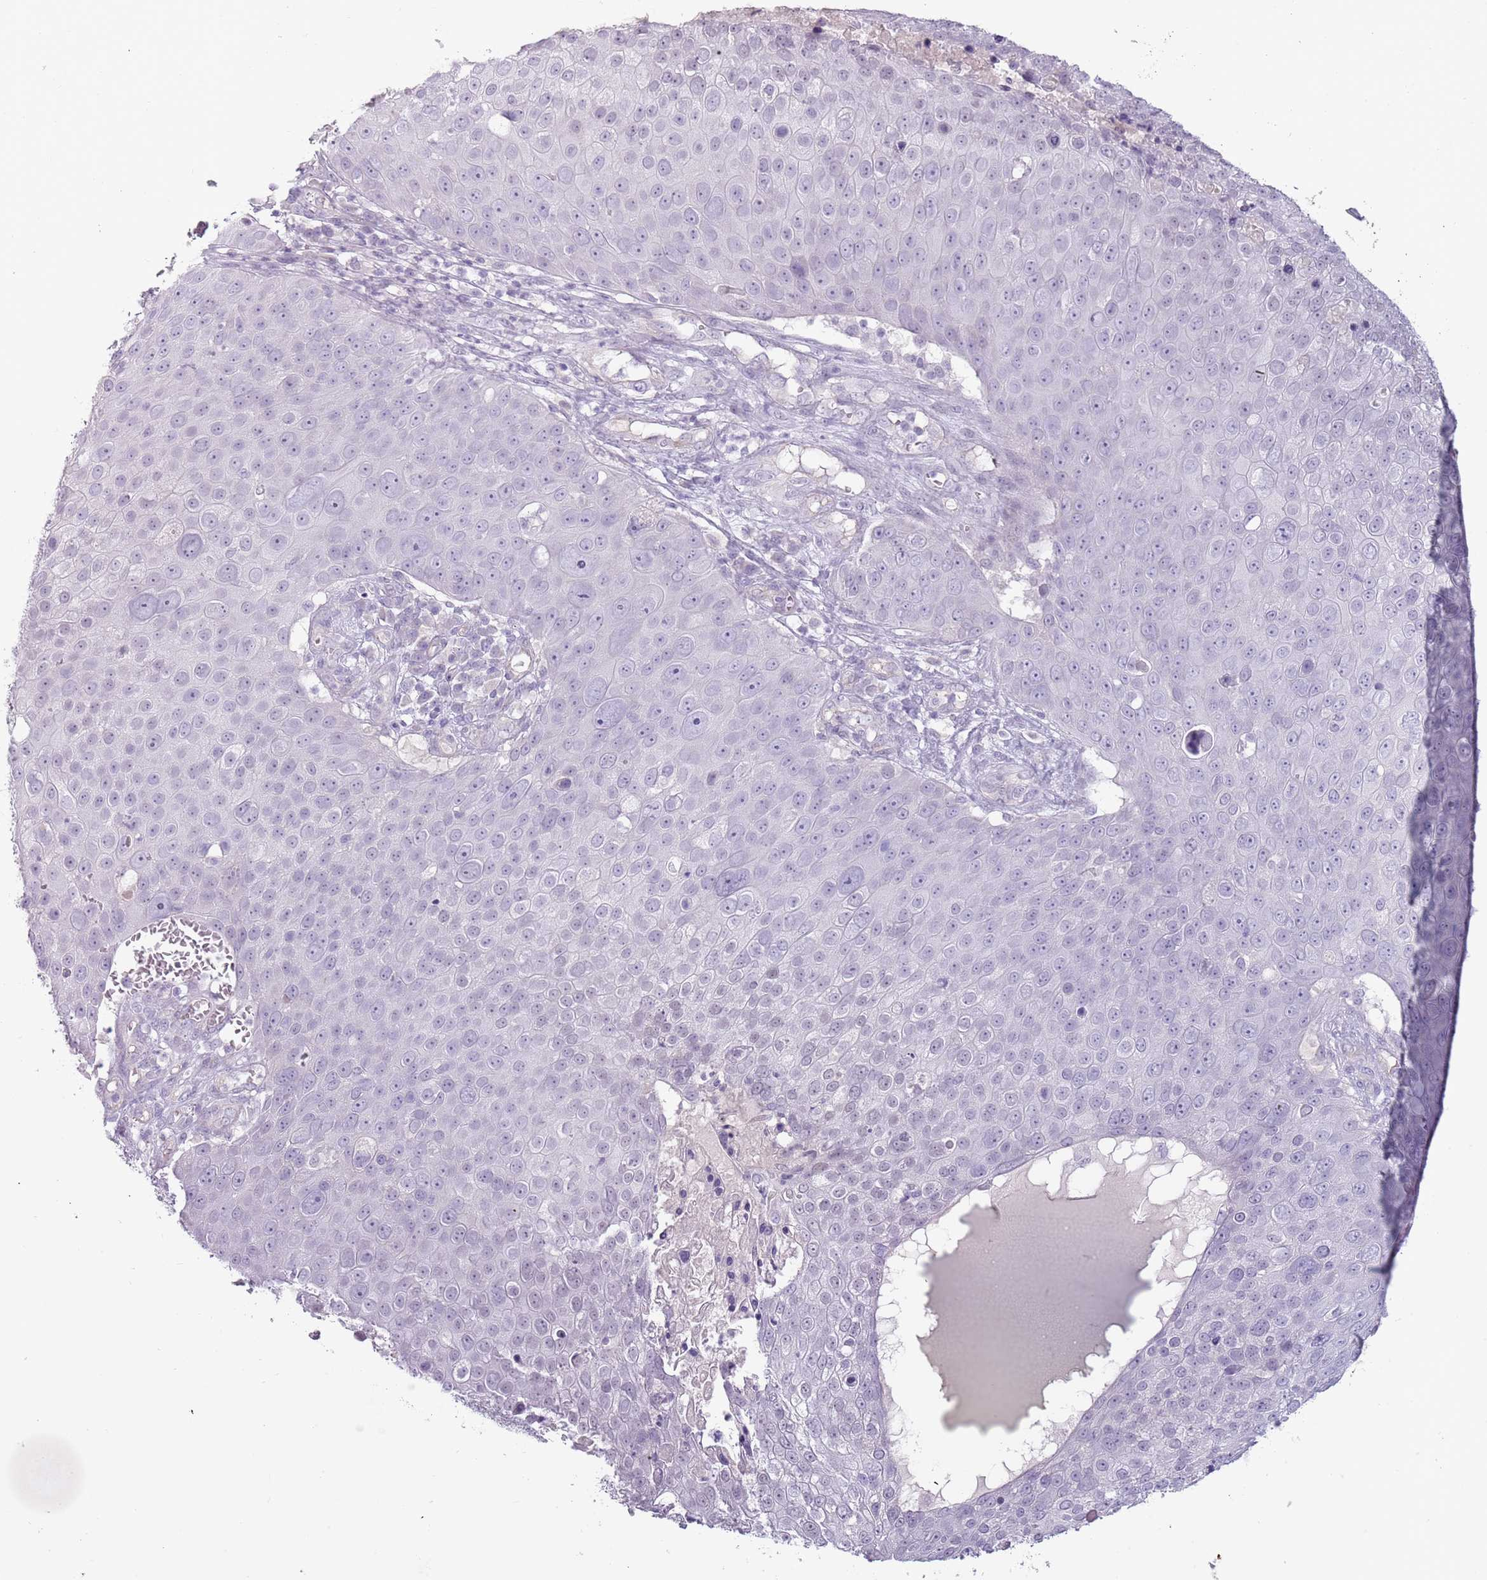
{"staining": {"intensity": "negative", "quantity": "none", "location": "none"}, "tissue": "skin cancer", "cell_type": "Tumor cells", "image_type": "cancer", "snomed": [{"axis": "morphology", "description": "Squamous cell carcinoma, NOS"}, {"axis": "topography", "description": "Skin"}], "caption": "Tumor cells show no significant protein staining in skin cancer (squamous cell carcinoma). (DAB (3,3'-diaminobenzidine) immunohistochemistry with hematoxylin counter stain).", "gene": "RFX2", "patient": {"sex": "male", "age": 71}}